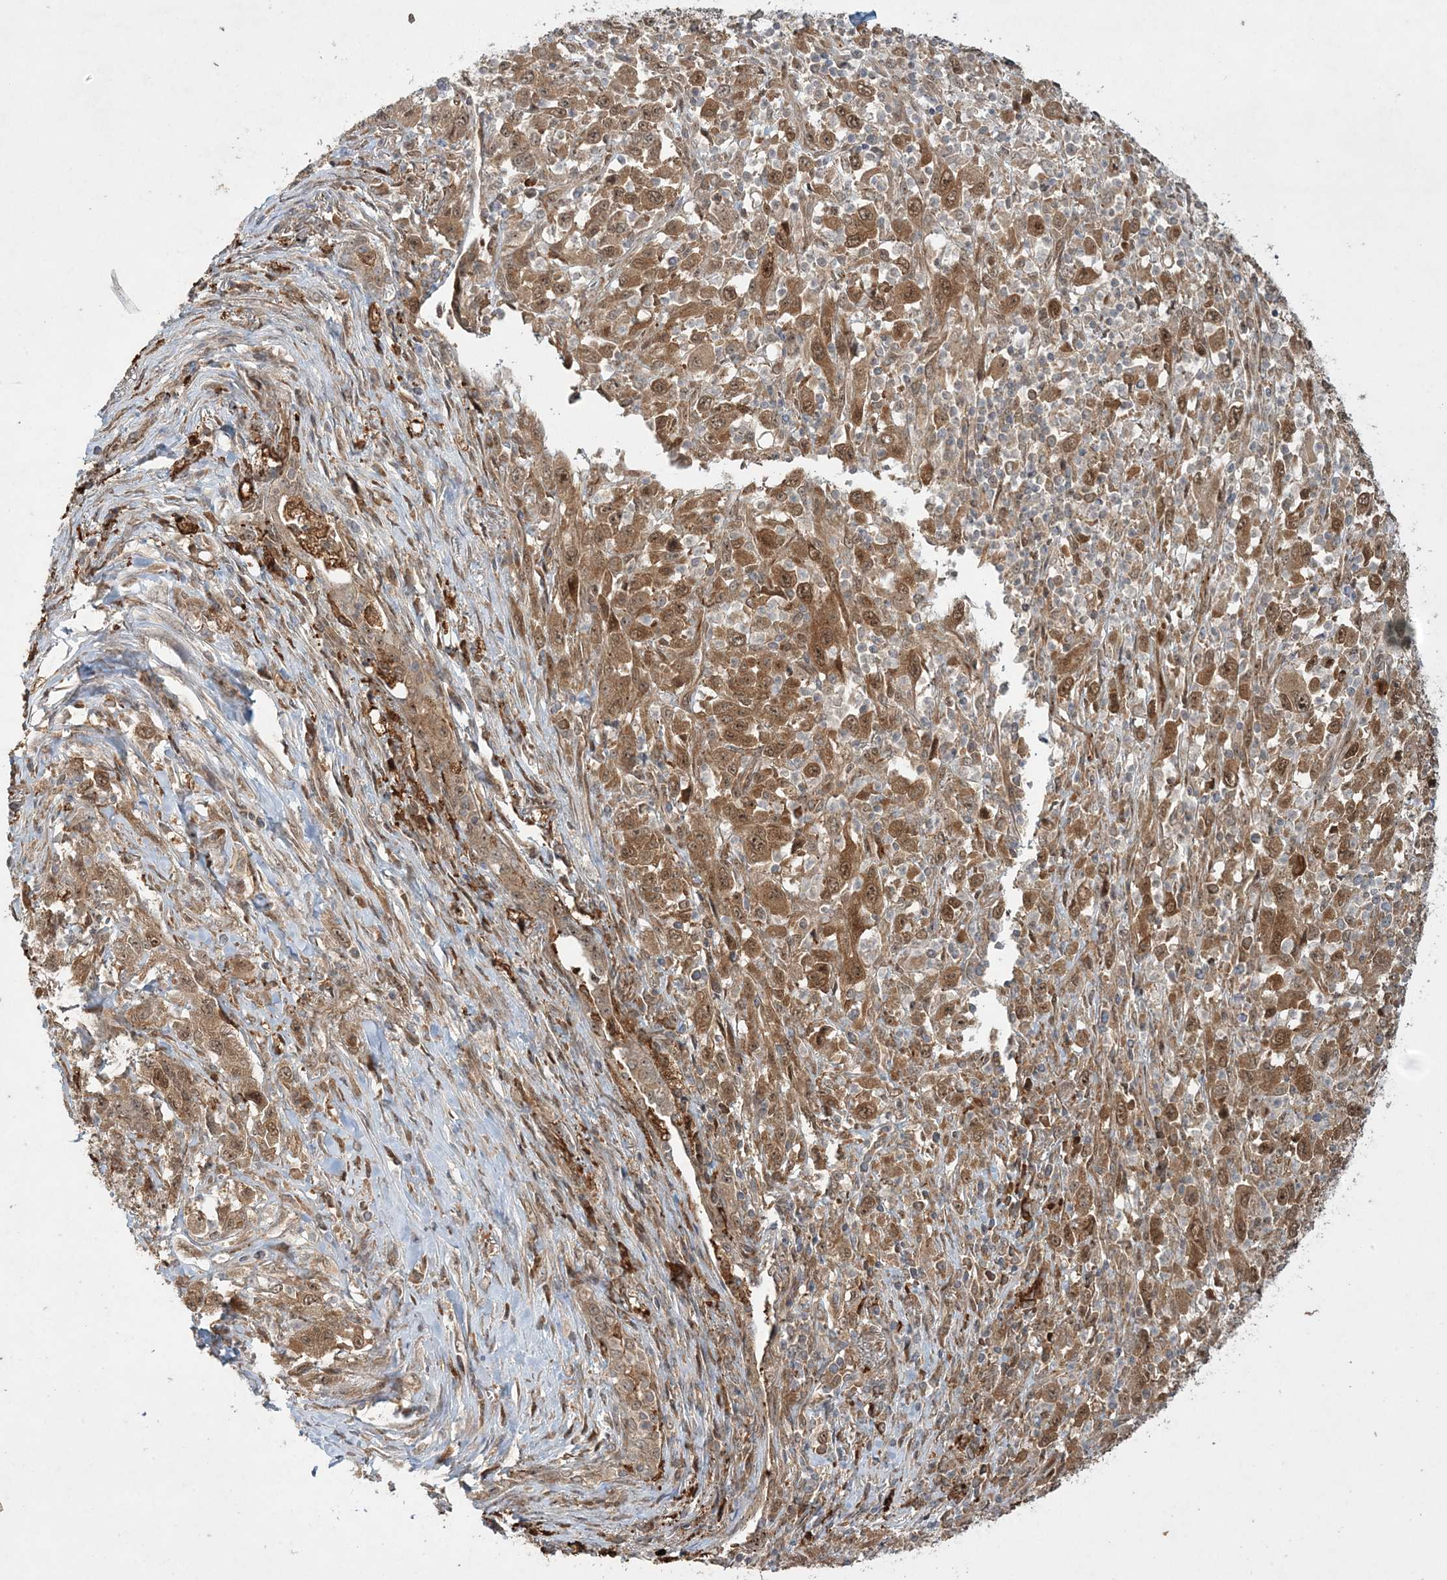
{"staining": {"intensity": "moderate", "quantity": ">75%", "location": "cytoplasmic/membranous,nuclear"}, "tissue": "melanoma", "cell_type": "Tumor cells", "image_type": "cancer", "snomed": [{"axis": "morphology", "description": "Malignant melanoma, Metastatic site"}, {"axis": "topography", "description": "Skin"}], "caption": "Approximately >75% of tumor cells in human melanoma reveal moderate cytoplasmic/membranous and nuclear protein staining as visualized by brown immunohistochemical staining.", "gene": "UBTD2", "patient": {"sex": "female", "age": 56}}